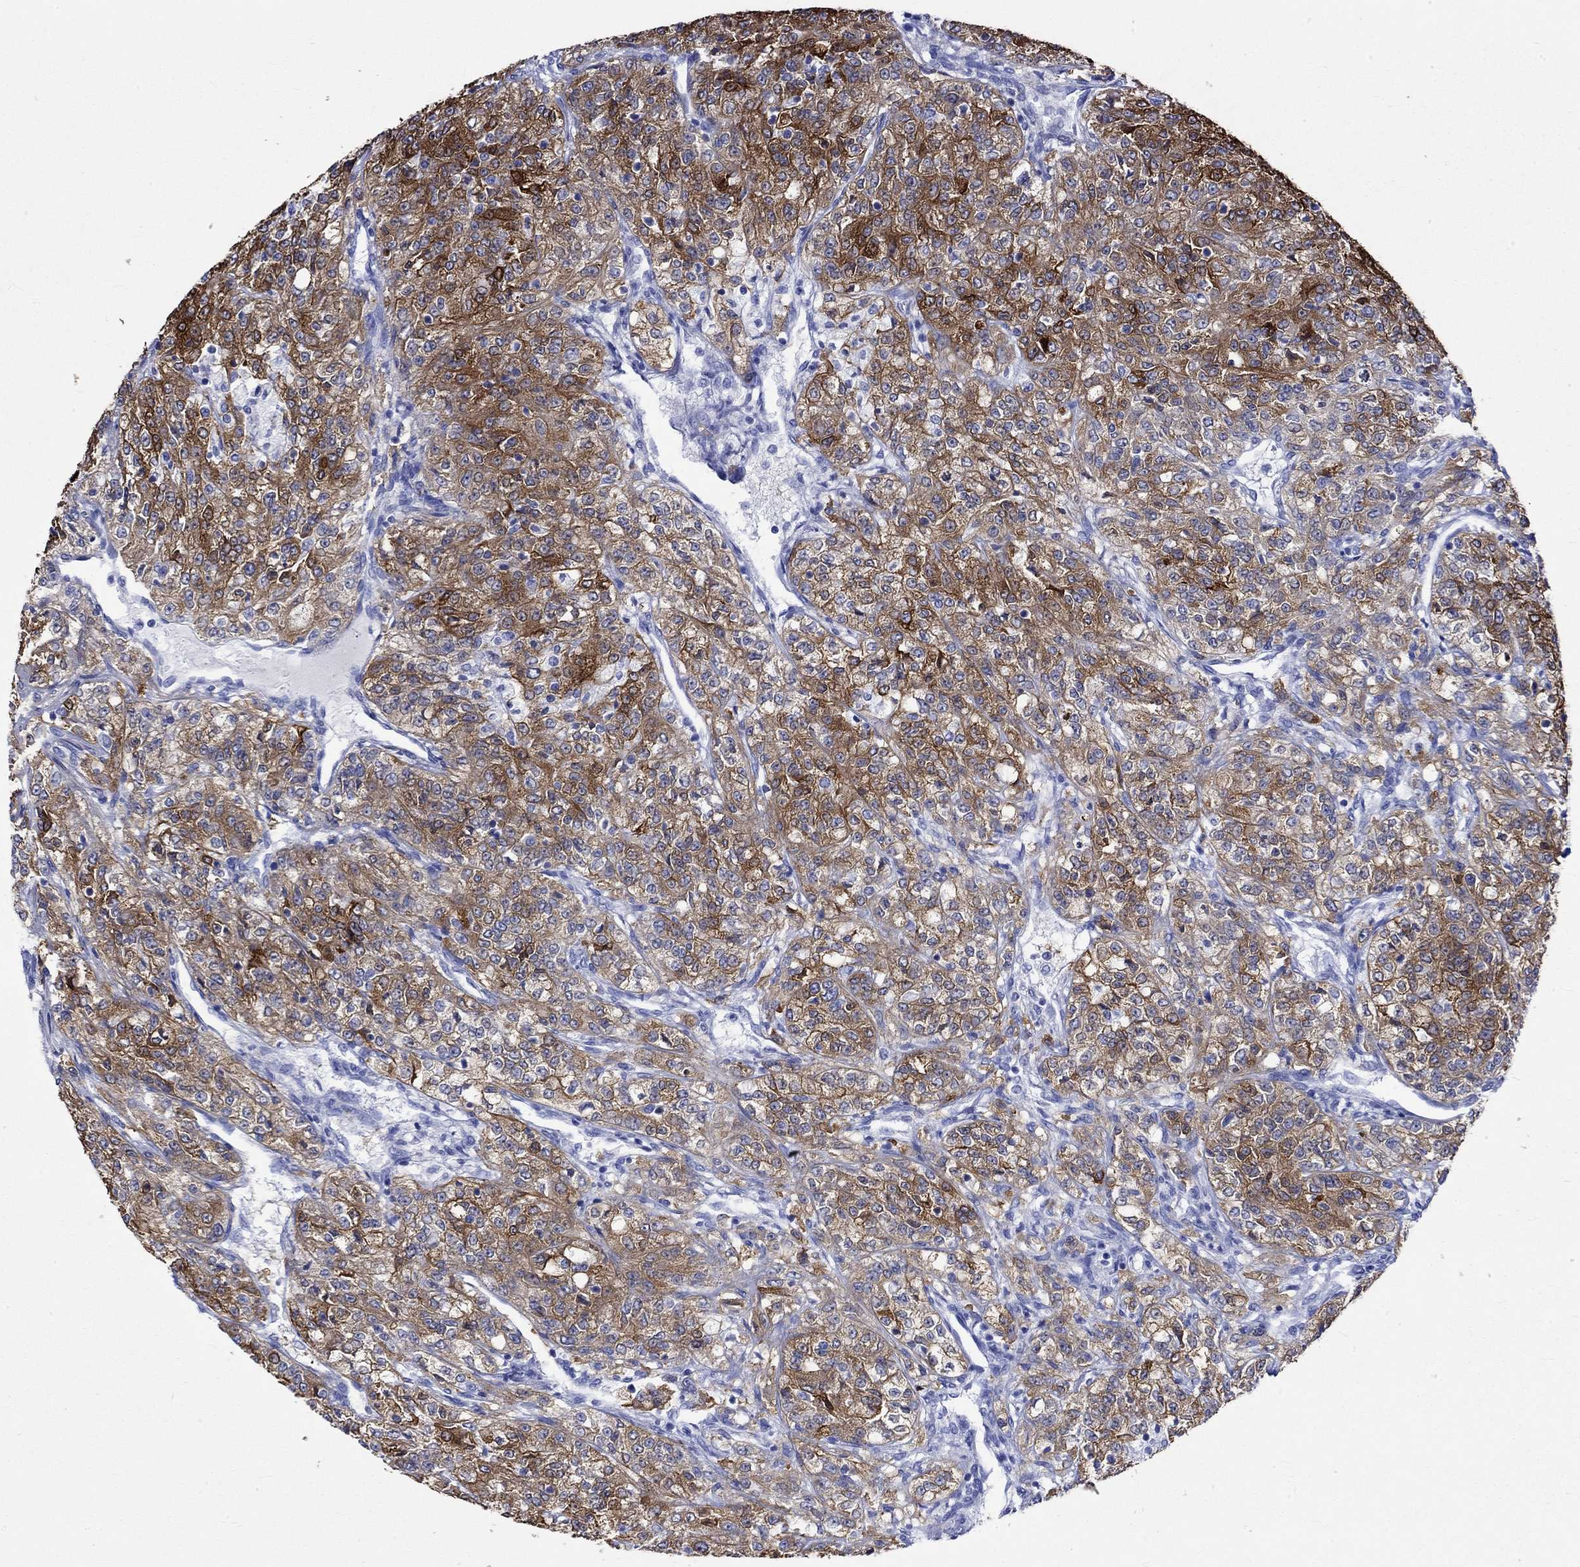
{"staining": {"intensity": "strong", "quantity": ">75%", "location": "cytoplasmic/membranous"}, "tissue": "renal cancer", "cell_type": "Tumor cells", "image_type": "cancer", "snomed": [{"axis": "morphology", "description": "Adenocarcinoma, NOS"}, {"axis": "topography", "description": "Kidney"}], "caption": "IHC of human renal cancer exhibits high levels of strong cytoplasmic/membranous expression in approximately >75% of tumor cells.", "gene": "CRYAB", "patient": {"sex": "female", "age": 63}}